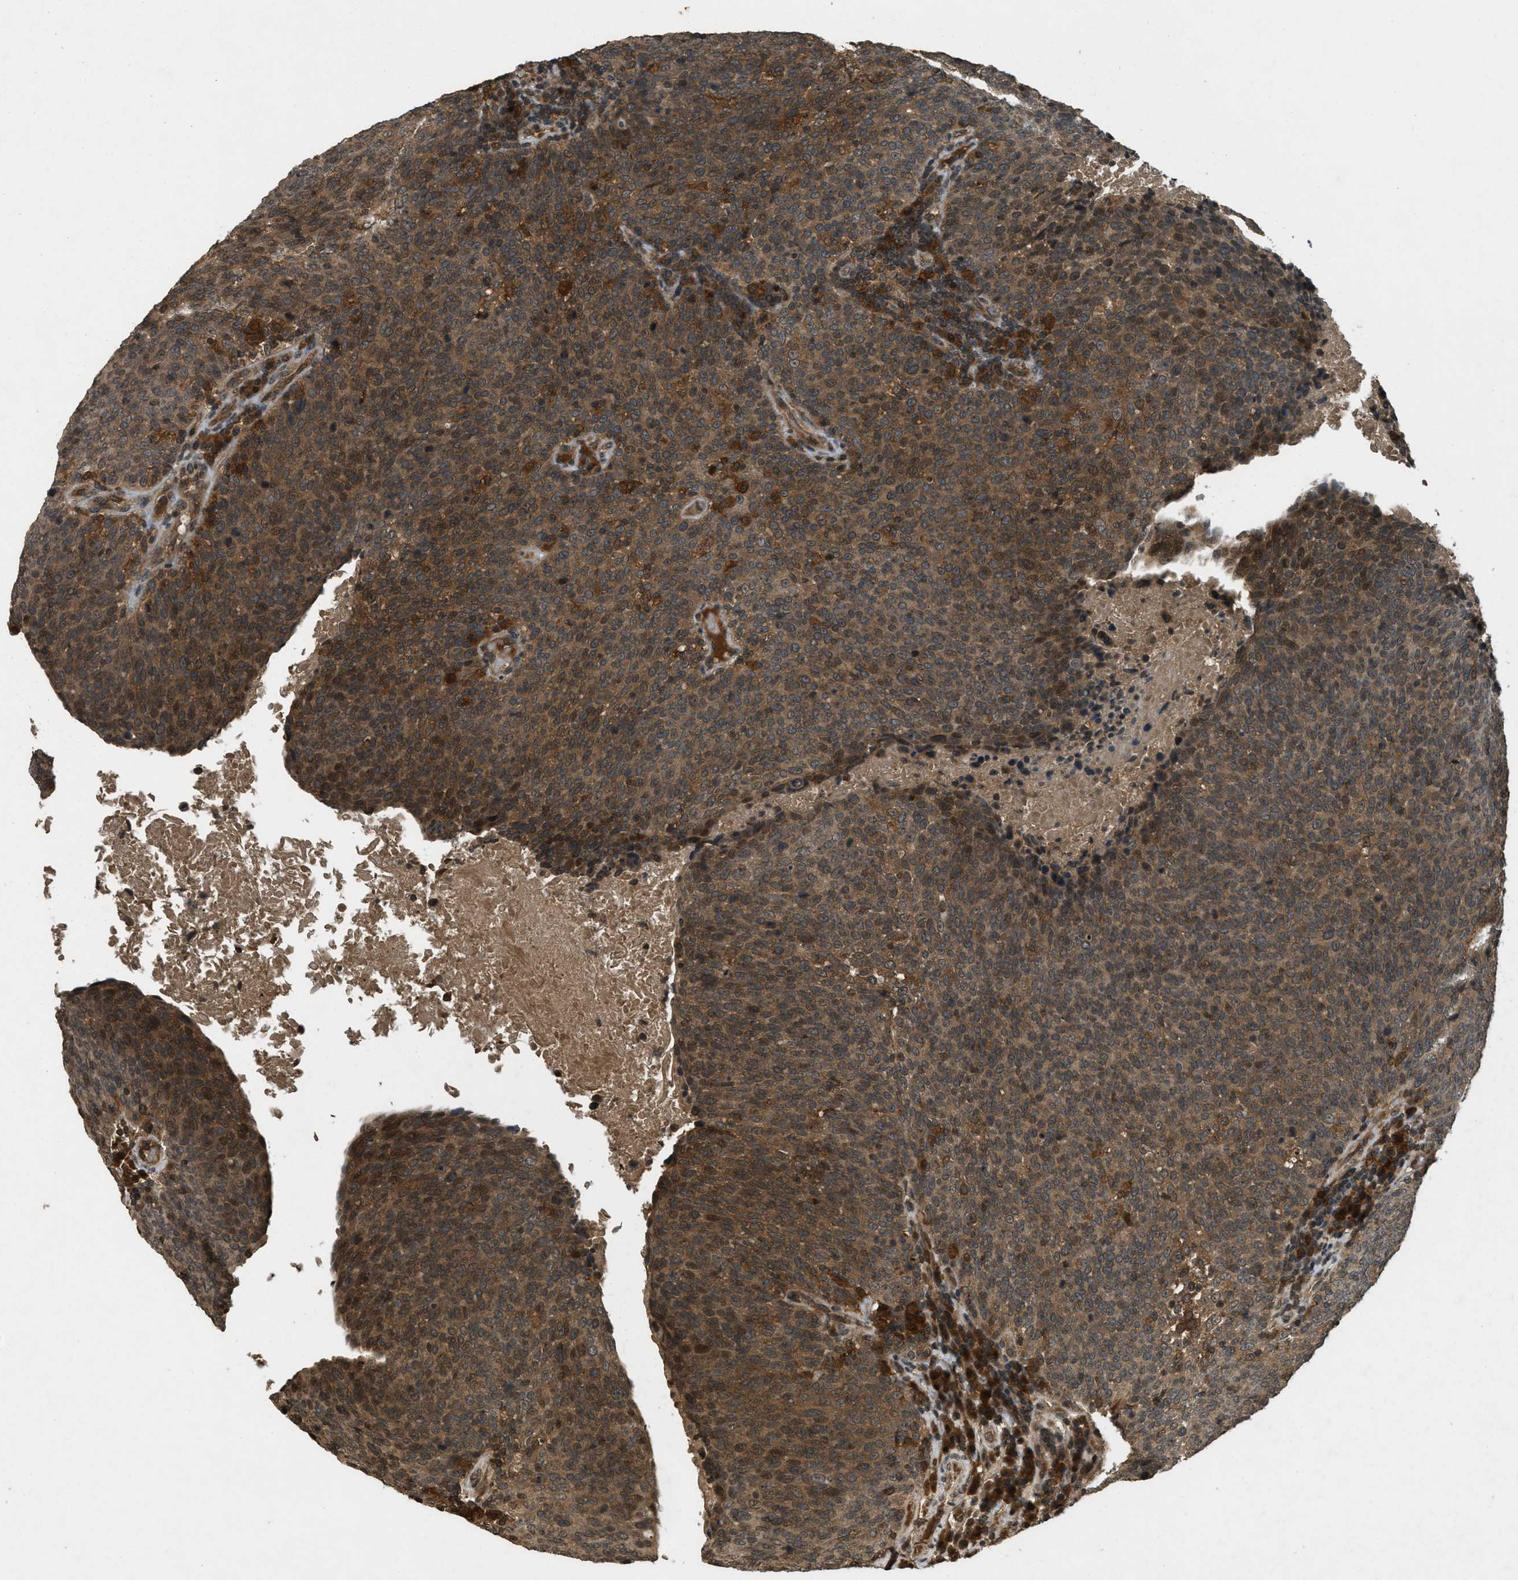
{"staining": {"intensity": "moderate", "quantity": ">75%", "location": "cytoplasmic/membranous"}, "tissue": "head and neck cancer", "cell_type": "Tumor cells", "image_type": "cancer", "snomed": [{"axis": "morphology", "description": "Squamous cell carcinoma, NOS"}, {"axis": "morphology", "description": "Squamous cell carcinoma, metastatic, NOS"}, {"axis": "topography", "description": "Lymph node"}, {"axis": "topography", "description": "Head-Neck"}], "caption": "Tumor cells reveal medium levels of moderate cytoplasmic/membranous expression in about >75% of cells in human head and neck cancer (squamous cell carcinoma). (DAB (3,3'-diaminobenzidine) IHC, brown staining for protein, blue staining for nuclei).", "gene": "ATG7", "patient": {"sex": "male", "age": 62}}